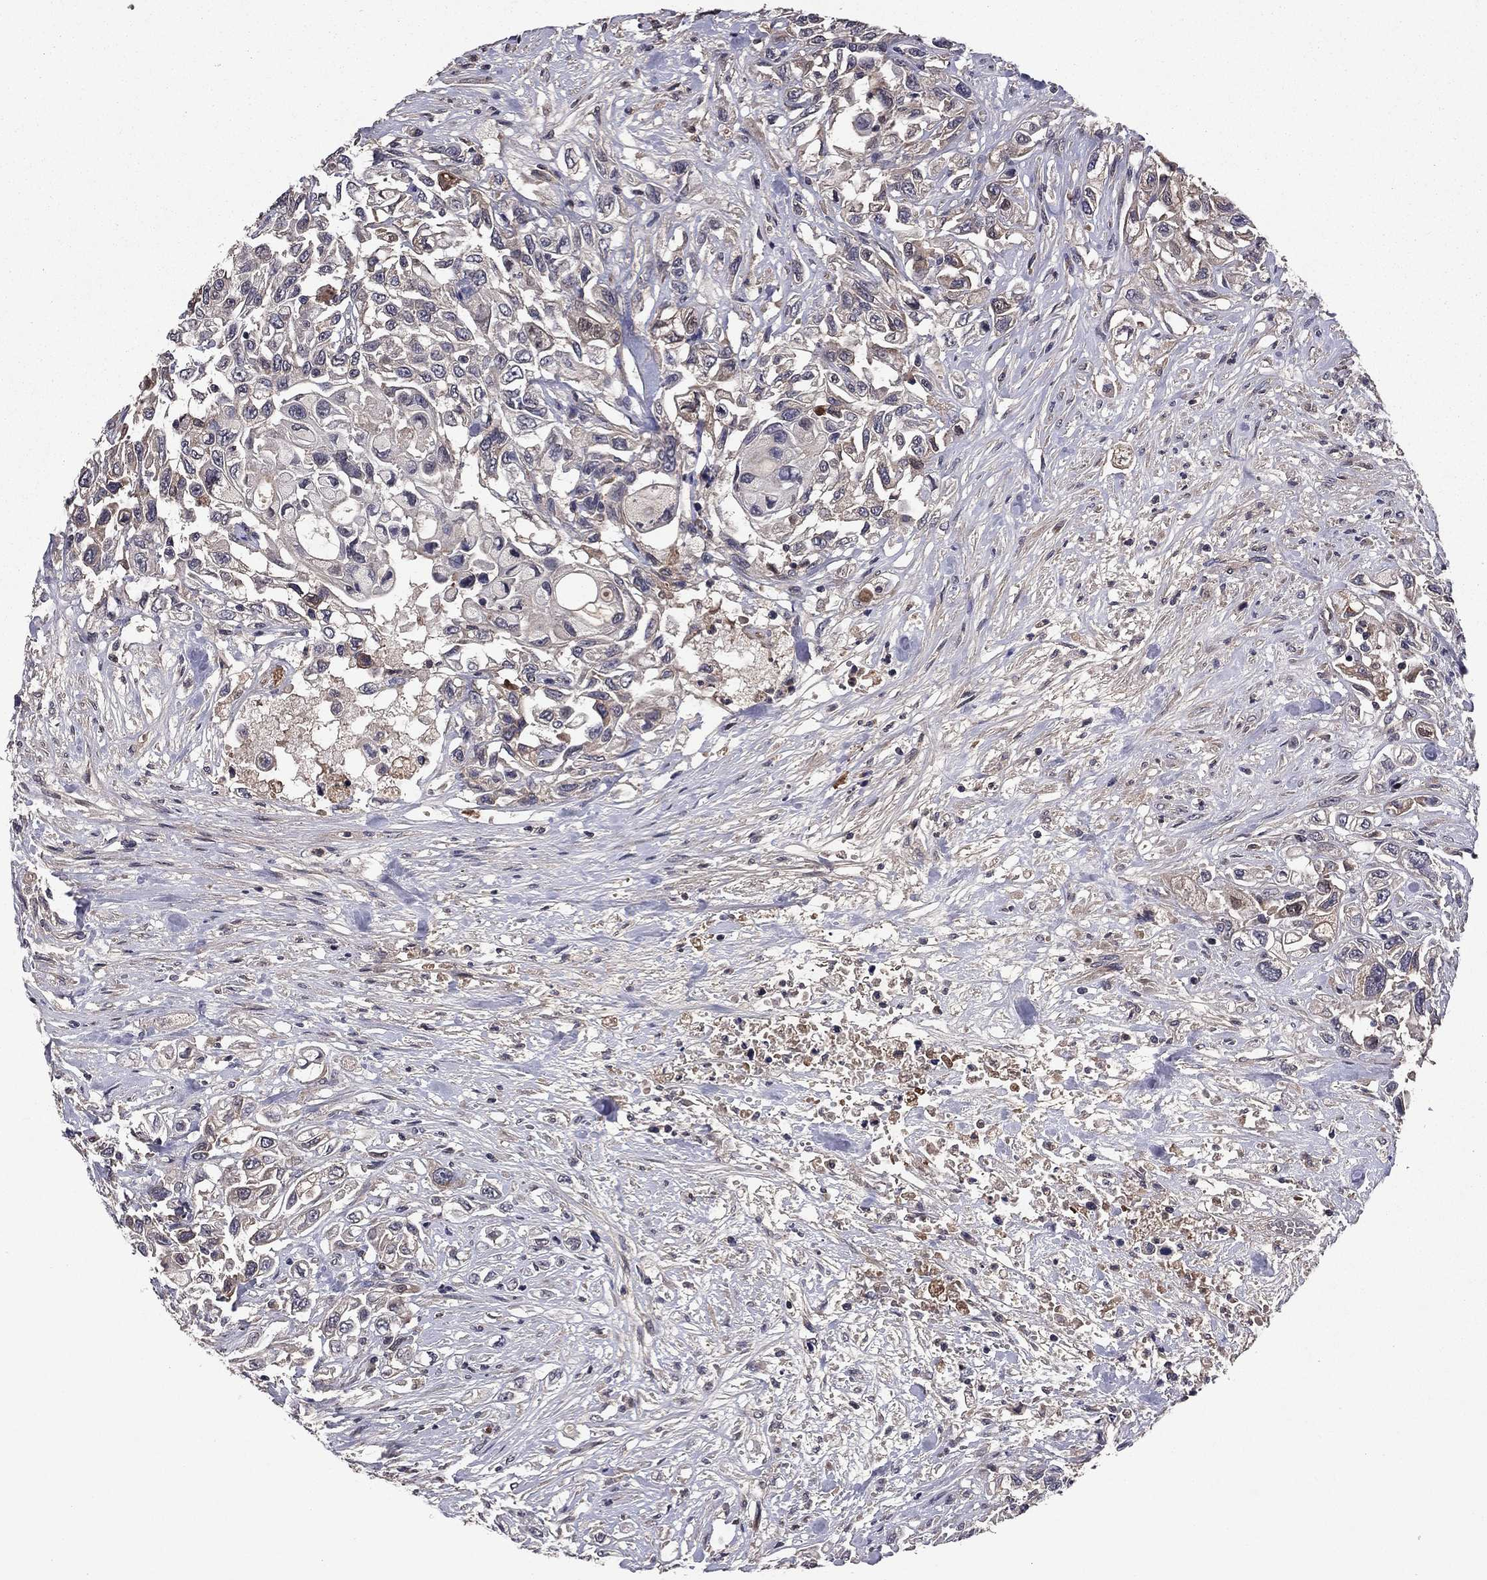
{"staining": {"intensity": "negative", "quantity": "none", "location": "none"}, "tissue": "urothelial cancer", "cell_type": "Tumor cells", "image_type": "cancer", "snomed": [{"axis": "morphology", "description": "Urothelial carcinoma, High grade"}, {"axis": "topography", "description": "Urinary bladder"}], "caption": "Immunohistochemical staining of urothelial cancer reveals no significant staining in tumor cells.", "gene": "PROS1", "patient": {"sex": "female", "age": 56}}